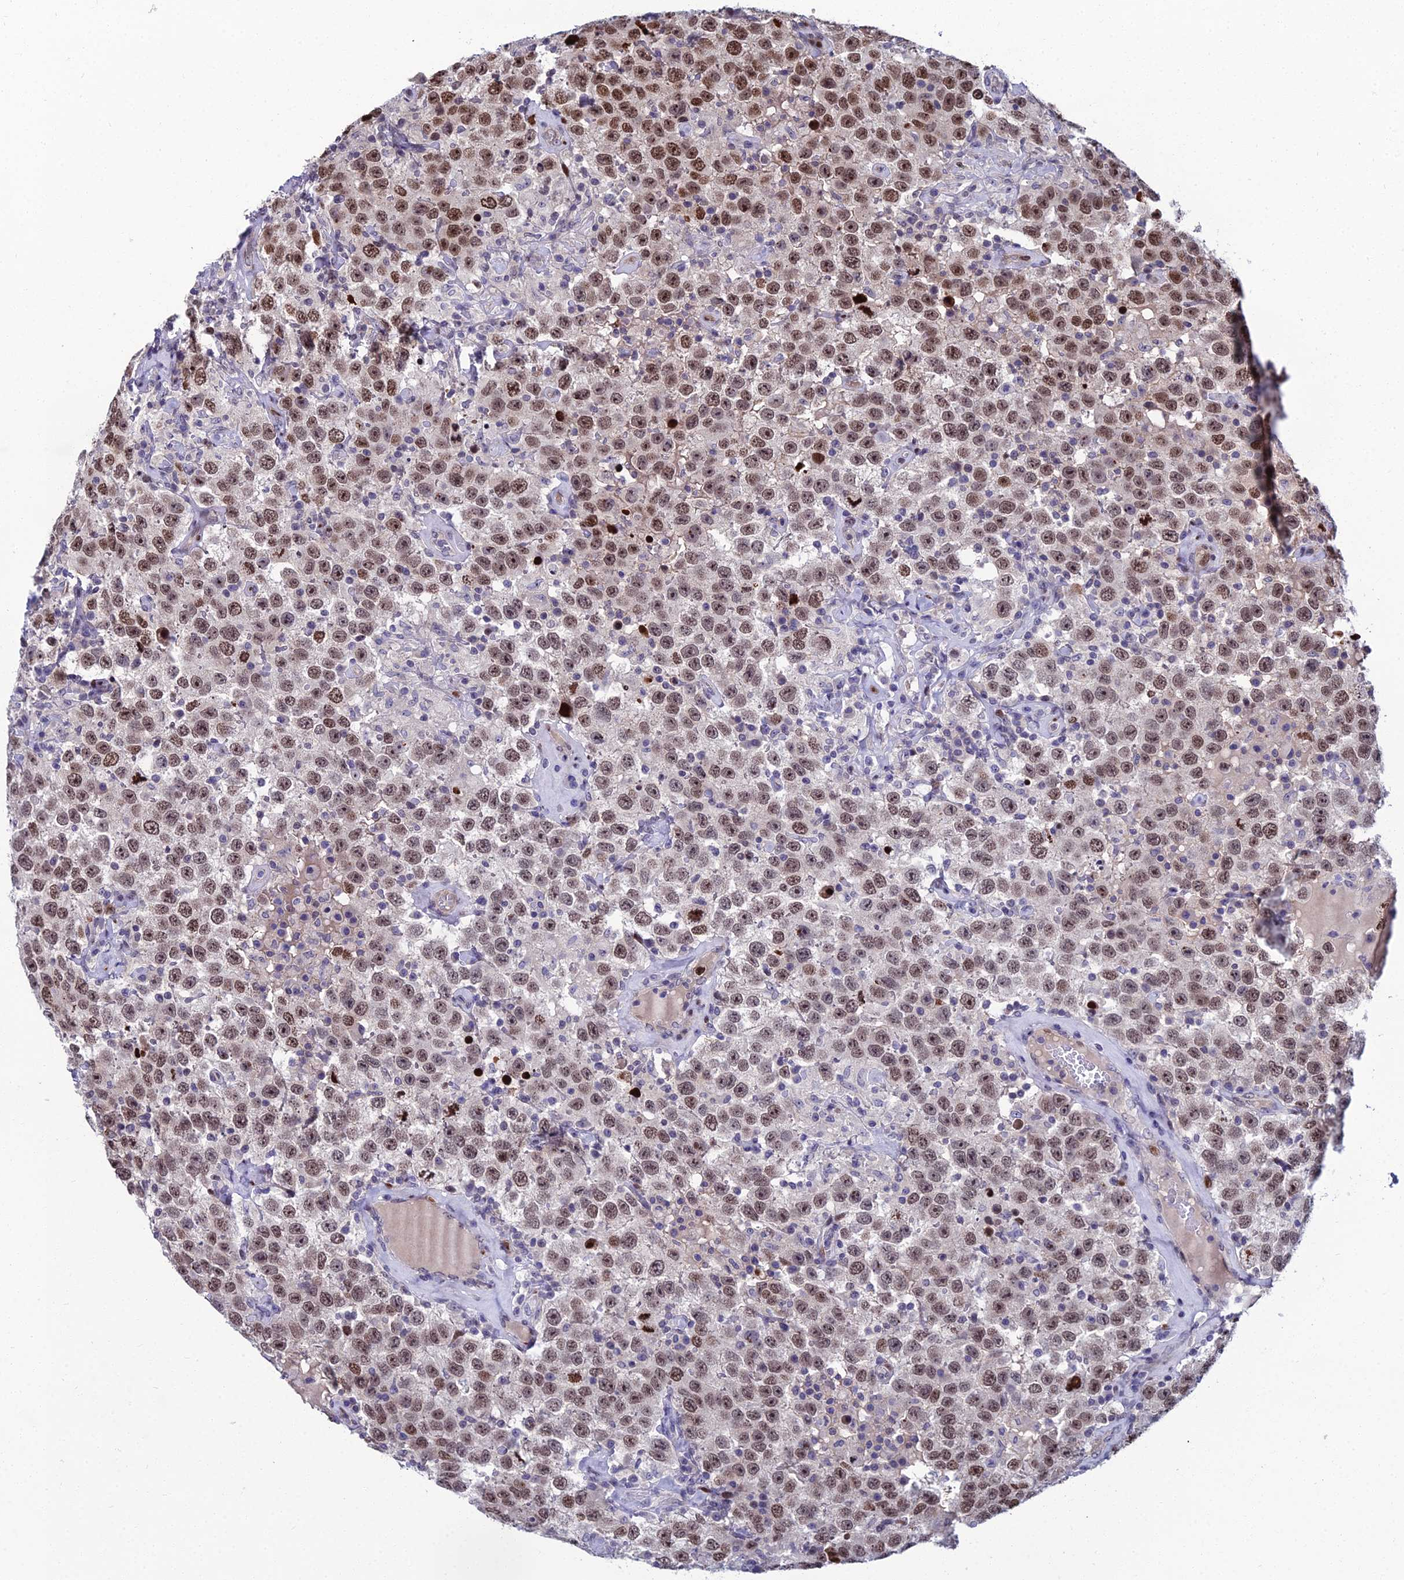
{"staining": {"intensity": "moderate", "quantity": ">75%", "location": "nuclear"}, "tissue": "testis cancer", "cell_type": "Tumor cells", "image_type": "cancer", "snomed": [{"axis": "morphology", "description": "Seminoma, NOS"}, {"axis": "topography", "description": "Testis"}], "caption": "High-power microscopy captured an IHC photomicrograph of seminoma (testis), revealing moderate nuclear expression in approximately >75% of tumor cells.", "gene": "TAF9B", "patient": {"sex": "male", "age": 41}}